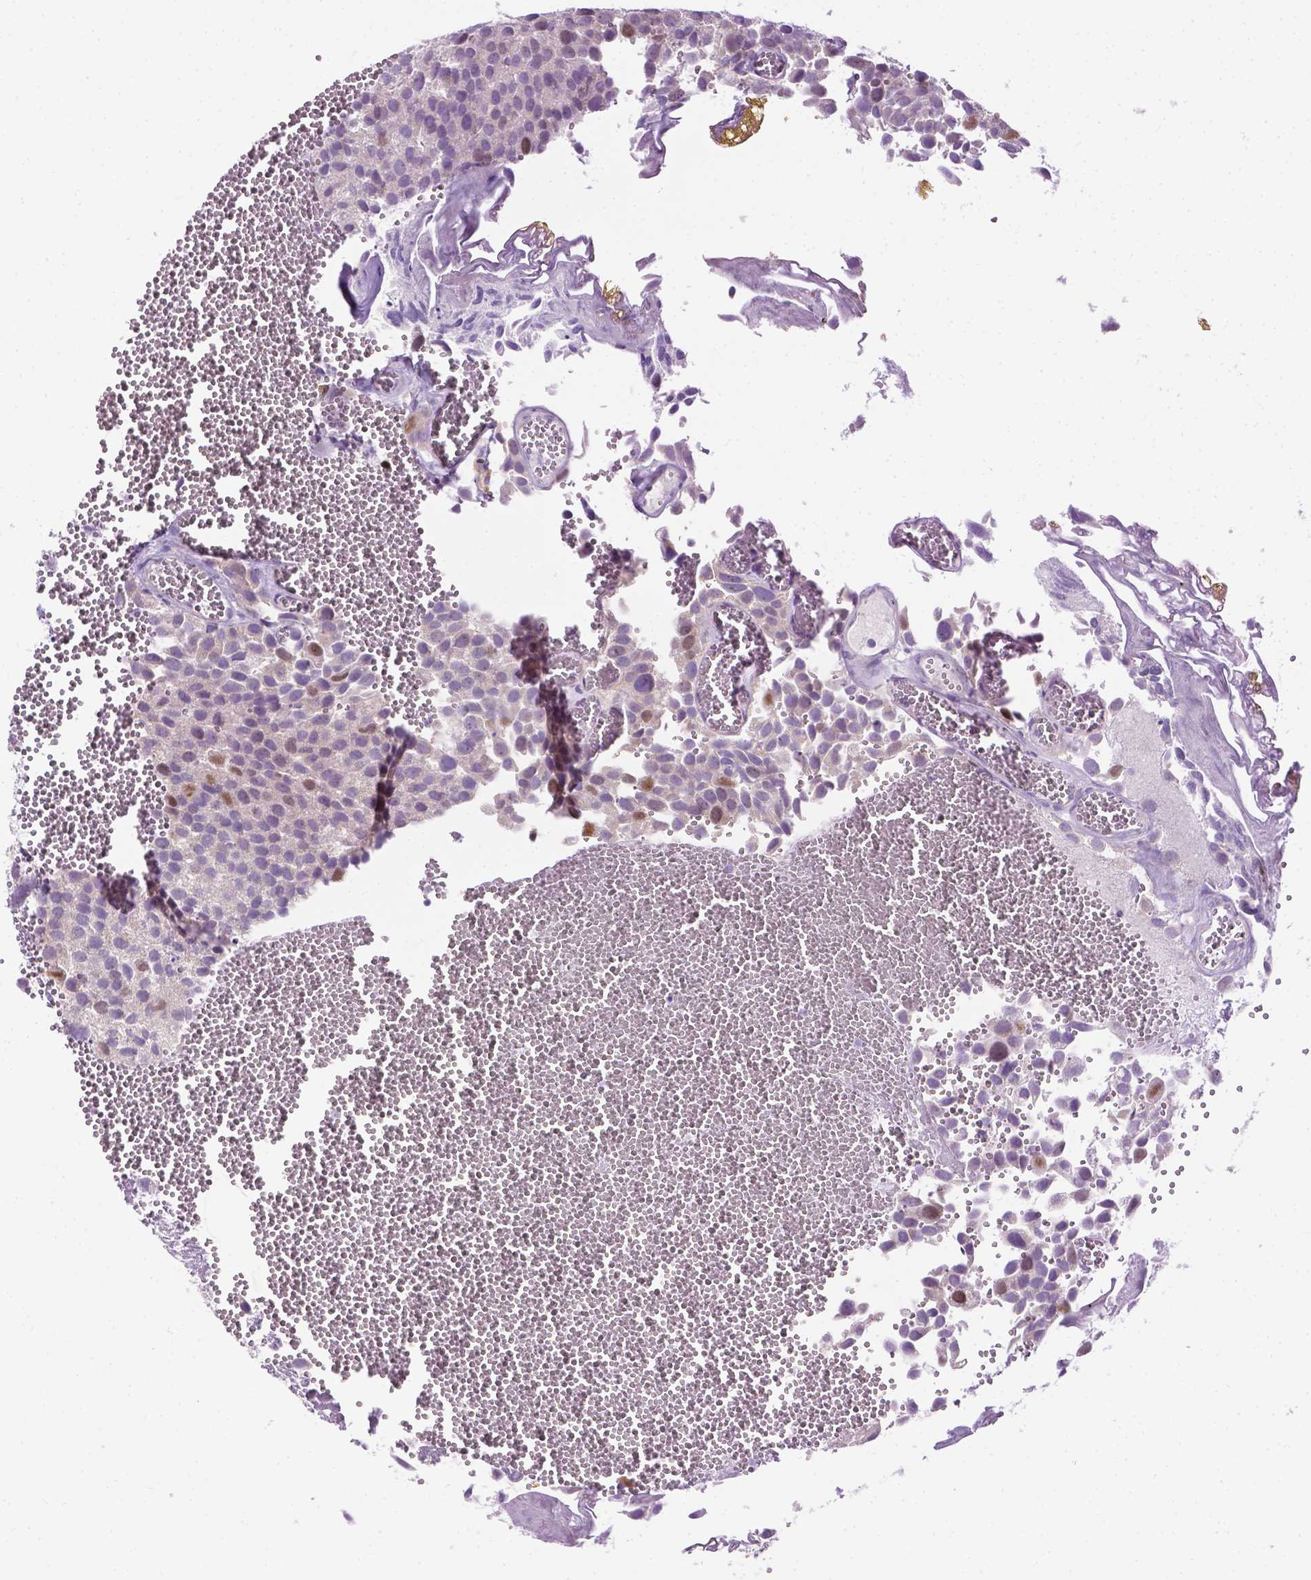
{"staining": {"intensity": "weak", "quantity": "<25%", "location": "nuclear"}, "tissue": "urothelial cancer", "cell_type": "Tumor cells", "image_type": "cancer", "snomed": [{"axis": "morphology", "description": "Urothelial carcinoma, Low grade"}, {"axis": "topography", "description": "Urinary bladder"}], "caption": "Immunohistochemistry (IHC) image of urothelial cancer stained for a protein (brown), which displays no staining in tumor cells.", "gene": "DENND4A", "patient": {"sex": "female", "age": 69}}